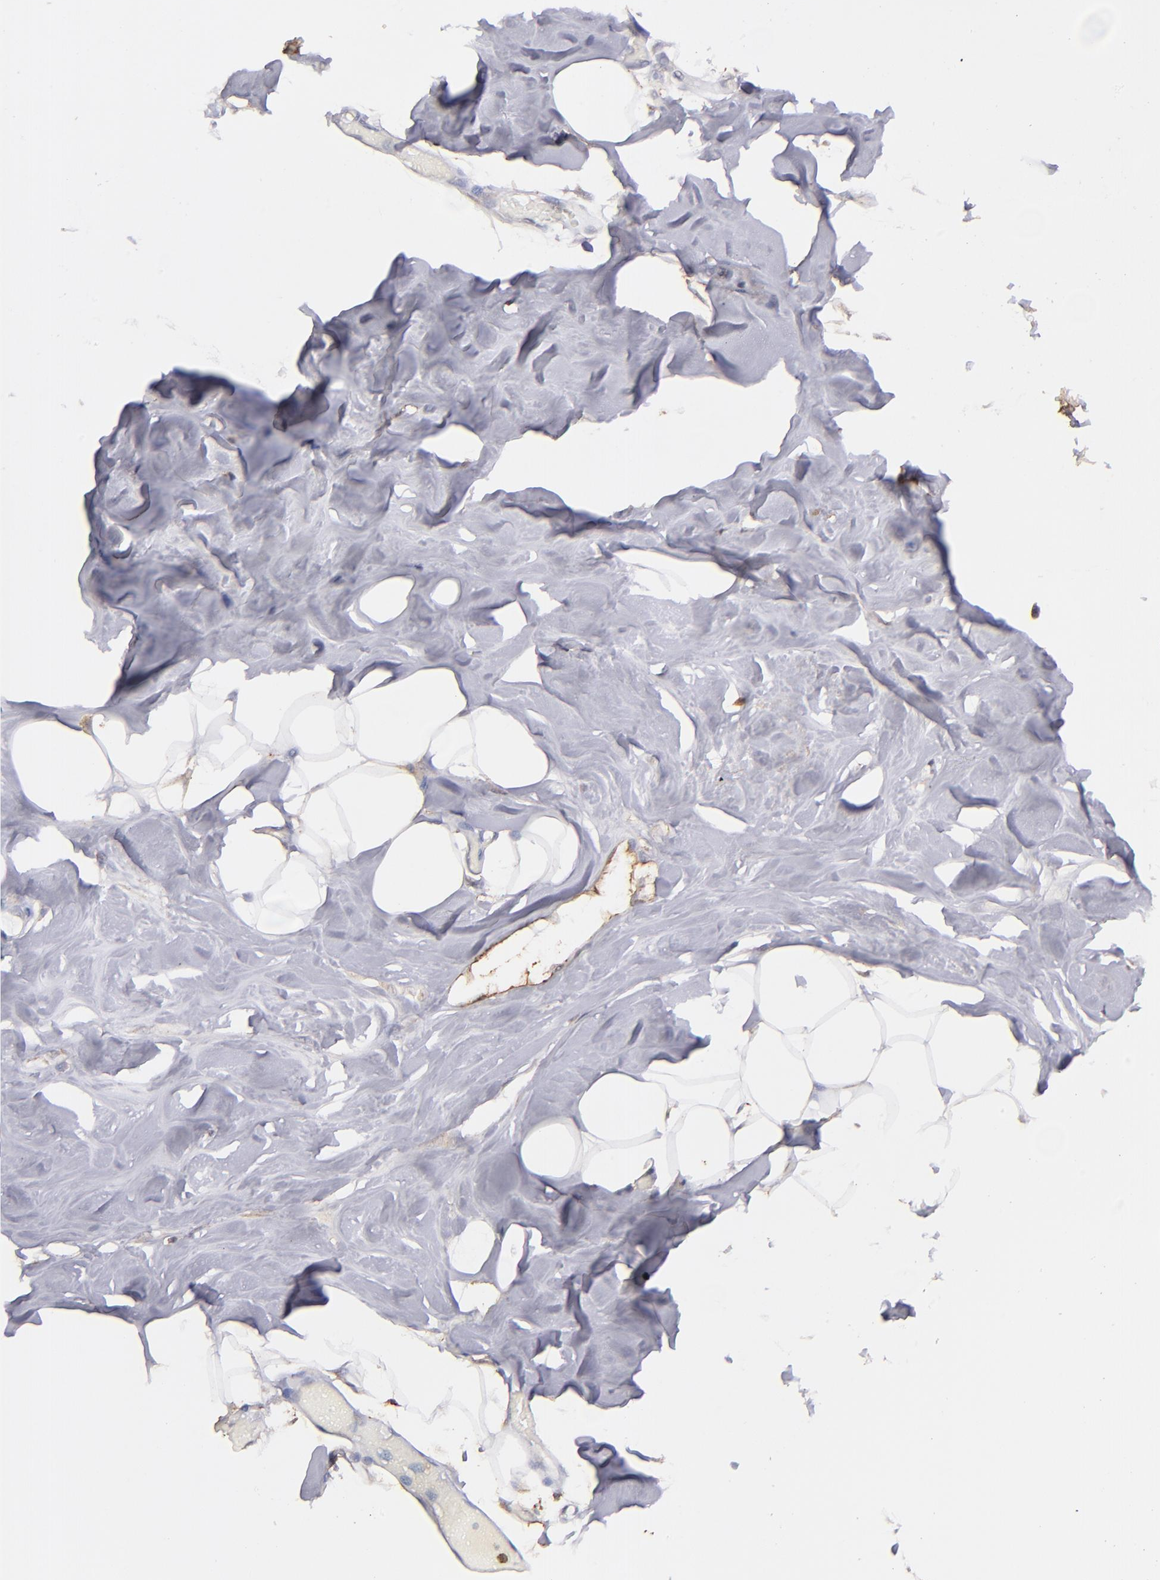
{"staining": {"intensity": "negative", "quantity": "none", "location": "none"}, "tissue": "breast", "cell_type": "Adipocytes", "image_type": "normal", "snomed": [{"axis": "morphology", "description": "Normal tissue, NOS"}, {"axis": "topography", "description": "Breast"}, {"axis": "topography", "description": "Soft tissue"}], "caption": "The photomicrograph demonstrates no significant positivity in adipocytes of breast. (Brightfield microscopy of DAB IHC at high magnification).", "gene": "ZFYVE1", "patient": {"sex": "female", "age": 25}}